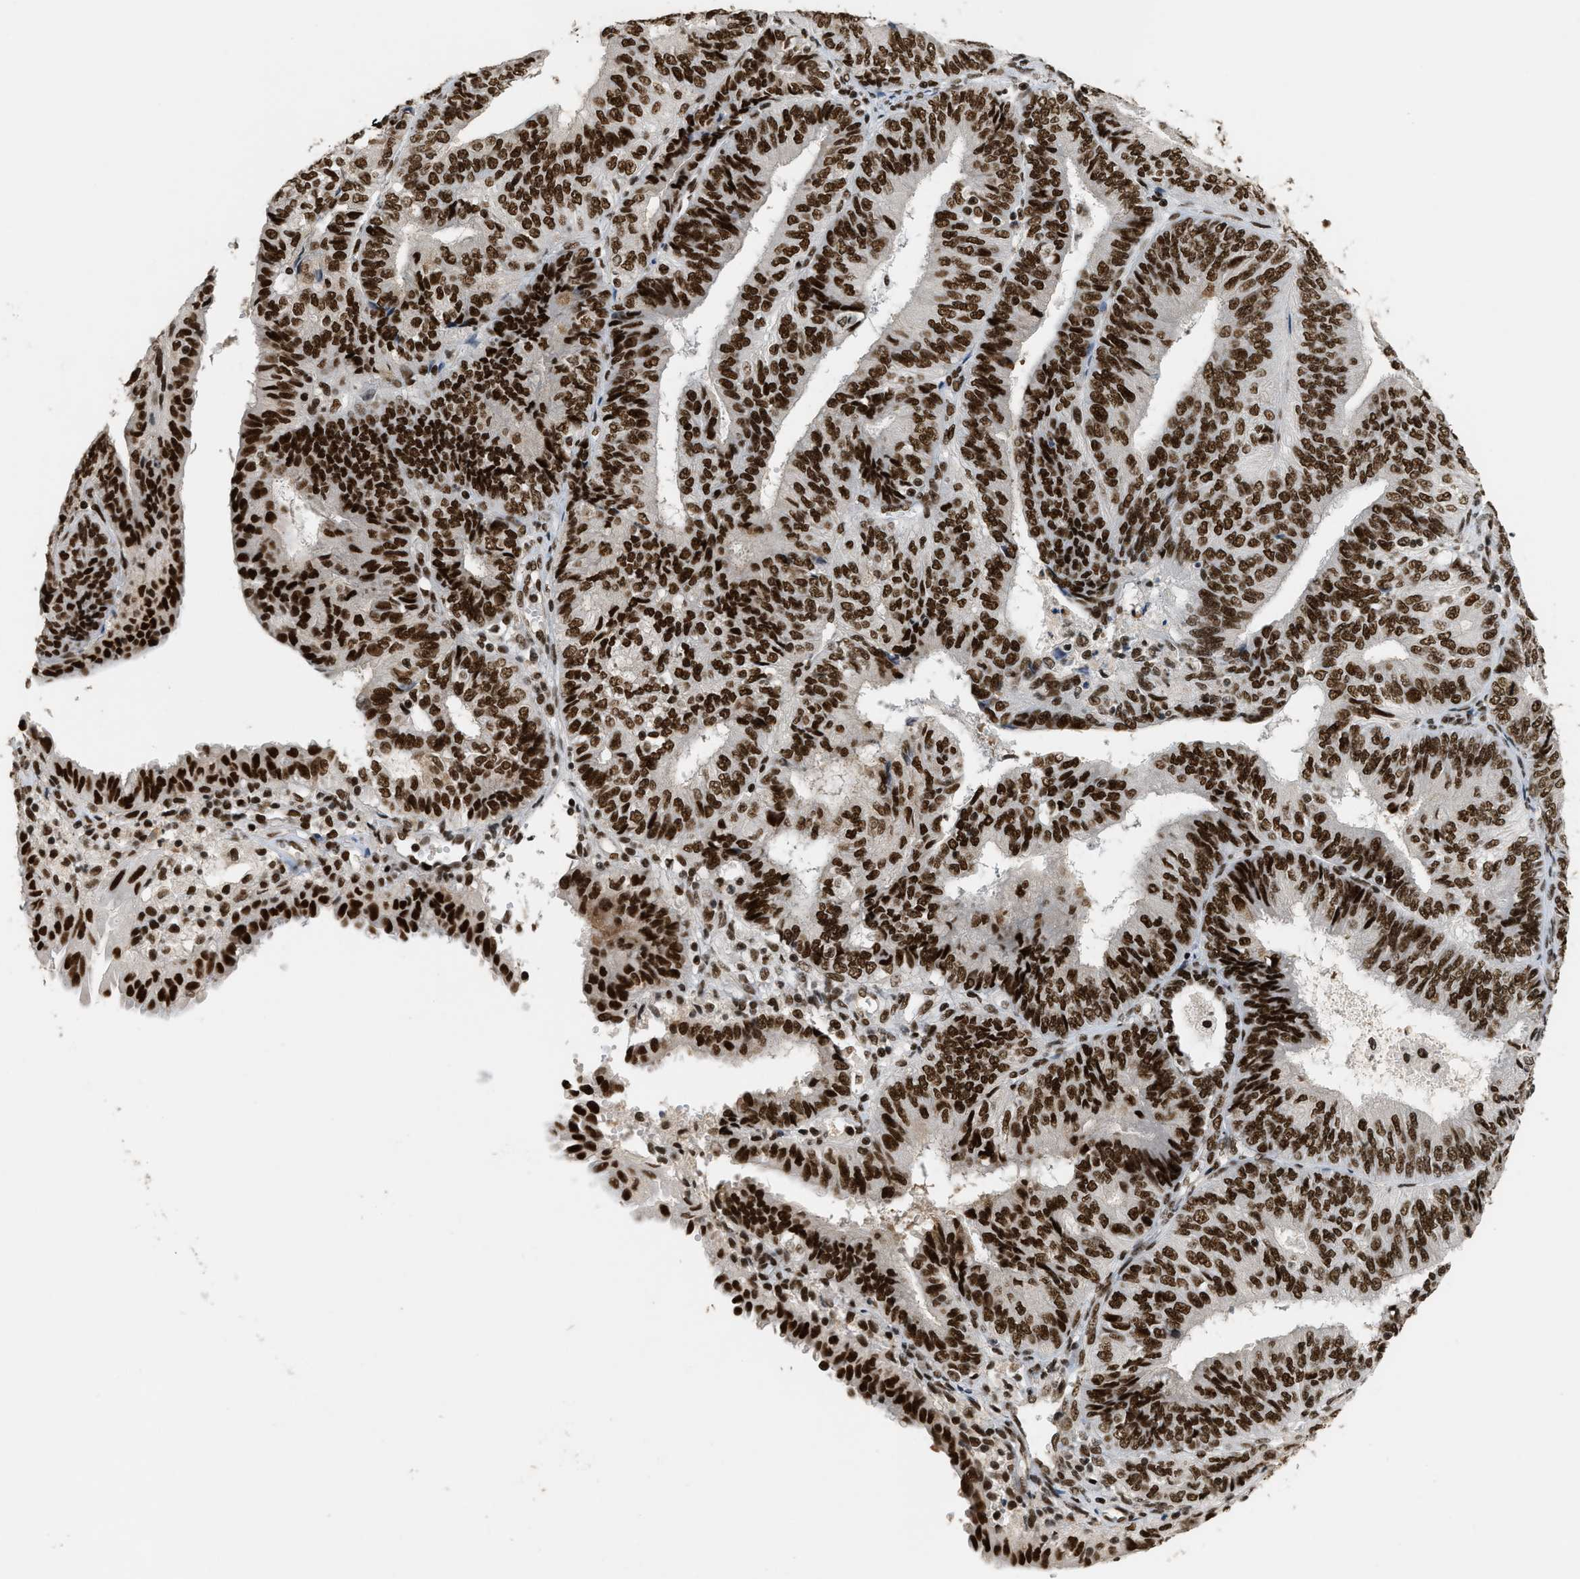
{"staining": {"intensity": "strong", "quantity": ">75%", "location": "nuclear"}, "tissue": "endometrial cancer", "cell_type": "Tumor cells", "image_type": "cancer", "snomed": [{"axis": "morphology", "description": "Adenocarcinoma, NOS"}, {"axis": "topography", "description": "Endometrium"}], "caption": "Immunohistochemistry of endometrial adenocarcinoma reveals high levels of strong nuclear expression in about >75% of tumor cells.", "gene": "SMARCB1", "patient": {"sex": "female", "age": 58}}